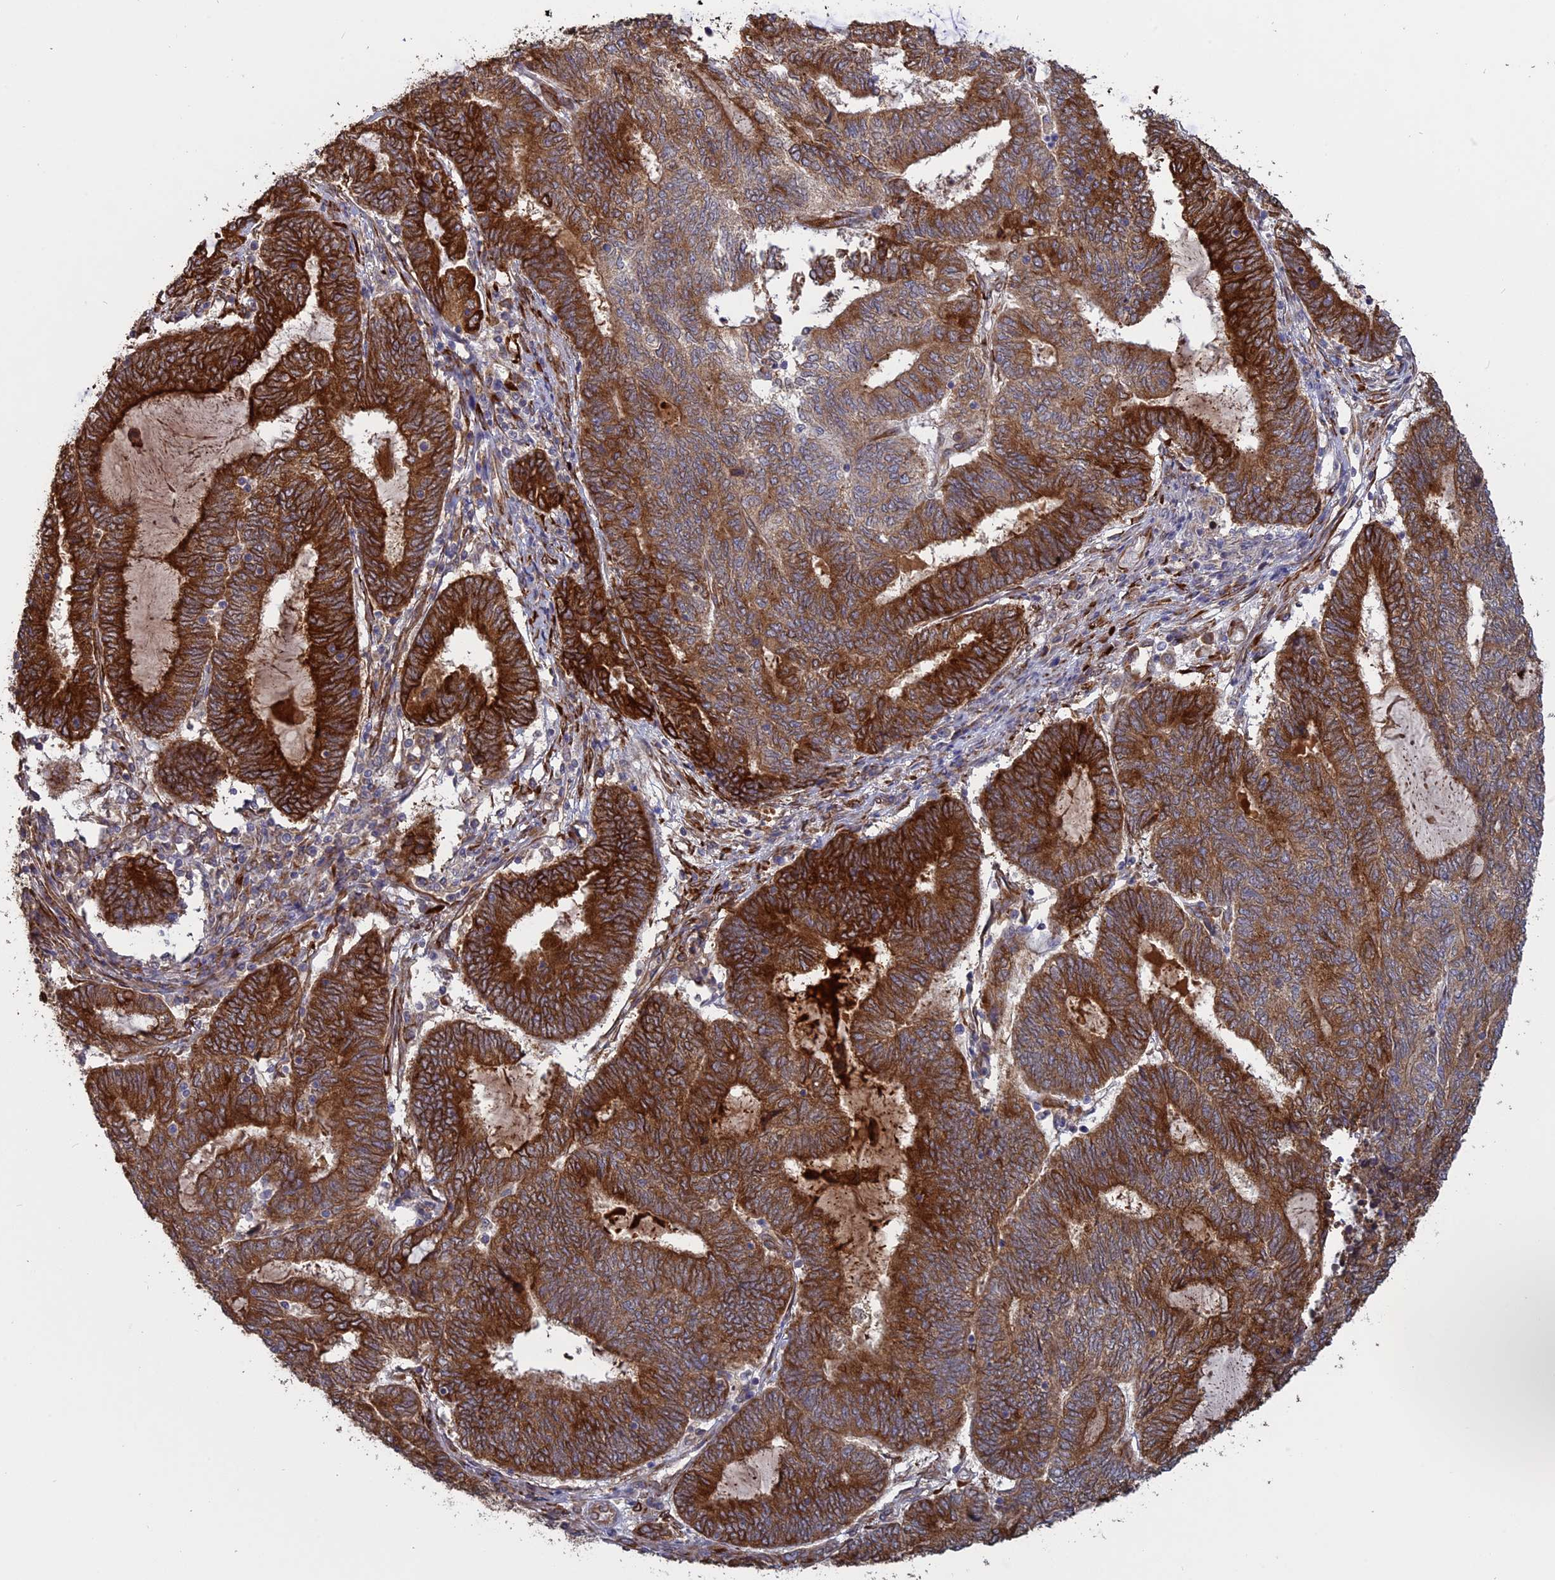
{"staining": {"intensity": "strong", "quantity": ">75%", "location": "cytoplasmic/membranous"}, "tissue": "endometrial cancer", "cell_type": "Tumor cells", "image_type": "cancer", "snomed": [{"axis": "morphology", "description": "Adenocarcinoma, NOS"}, {"axis": "topography", "description": "Uterus"}, {"axis": "topography", "description": "Endometrium"}], "caption": "DAB (3,3'-diaminobenzidine) immunohistochemical staining of human endometrial adenocarcinoma displays strong cytoplasmic/membranous protein positivity in about >75% of tumor cells.", "gene": "PPIC", "patient": {"sex": "female", "age": 70}}